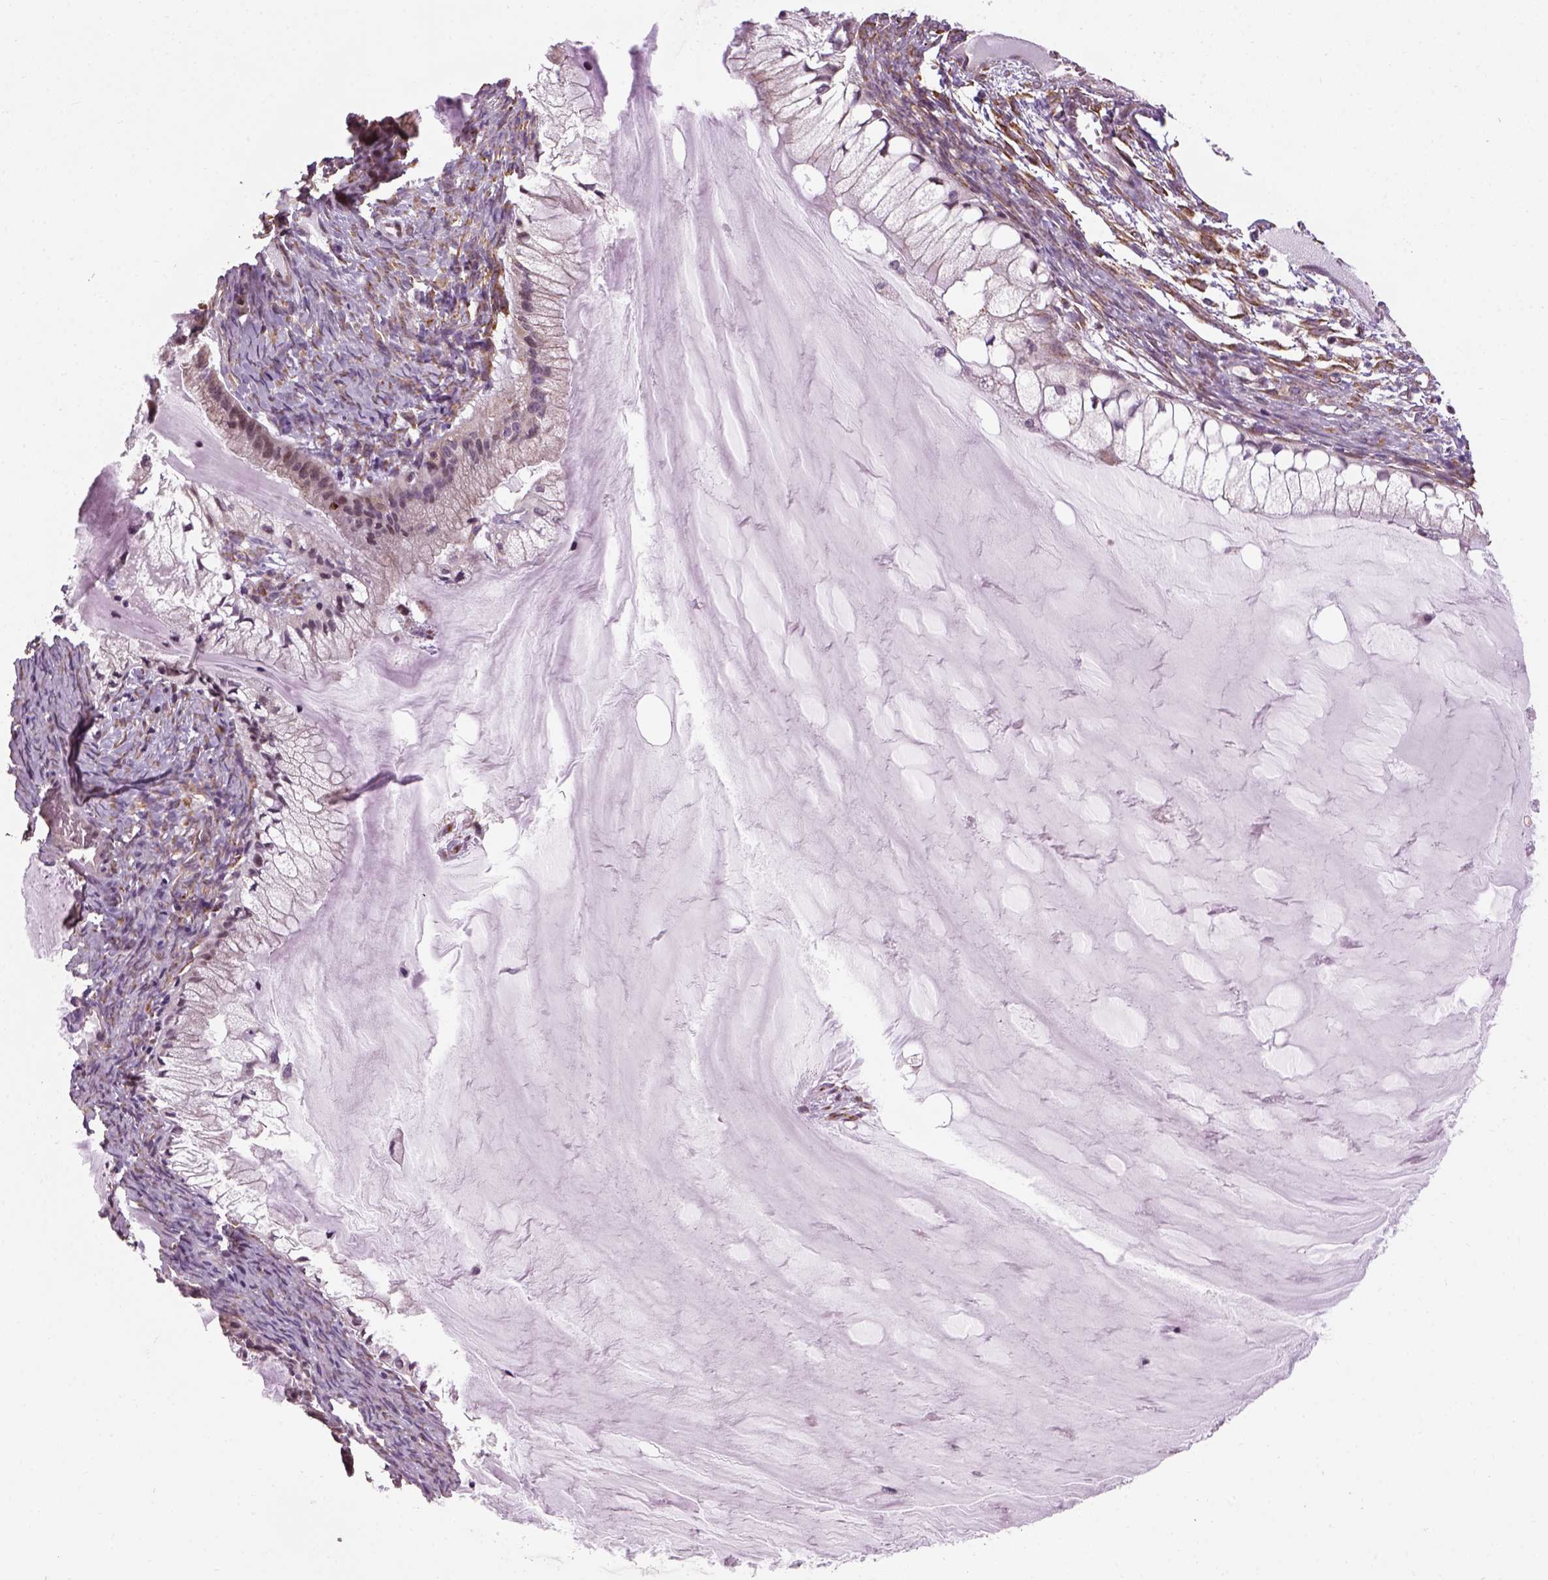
{"staining": {"intensity": "weak", "quantity": "25%-75%", "location": "cytoplasmic/membranous"}, "tissue": "ovarian cancer", "cell_type": "Tumor cells", "image_type": "cancer", "snomed": [{"axis": "morphology", "description": "Cystadenocarcinoma, mucinous, NOS"}, {"axis": "topography", "description": "Ovary"}], "caption": "Mucinous cystadenocarcinoma (ovarian) tissue exhibits weak cytoplasmic/membranous expression in approximately 25%-75% of tumor cells, visualized by immunohistochemistry. The staining is performed using DAB (3,3'-diaminobenzidine) brown chromogen to label protein expression. The nuclei are counter-stained blue using hematoxylin.", "gene": "XK", "patient": {"sex": "female", "age": 57}}